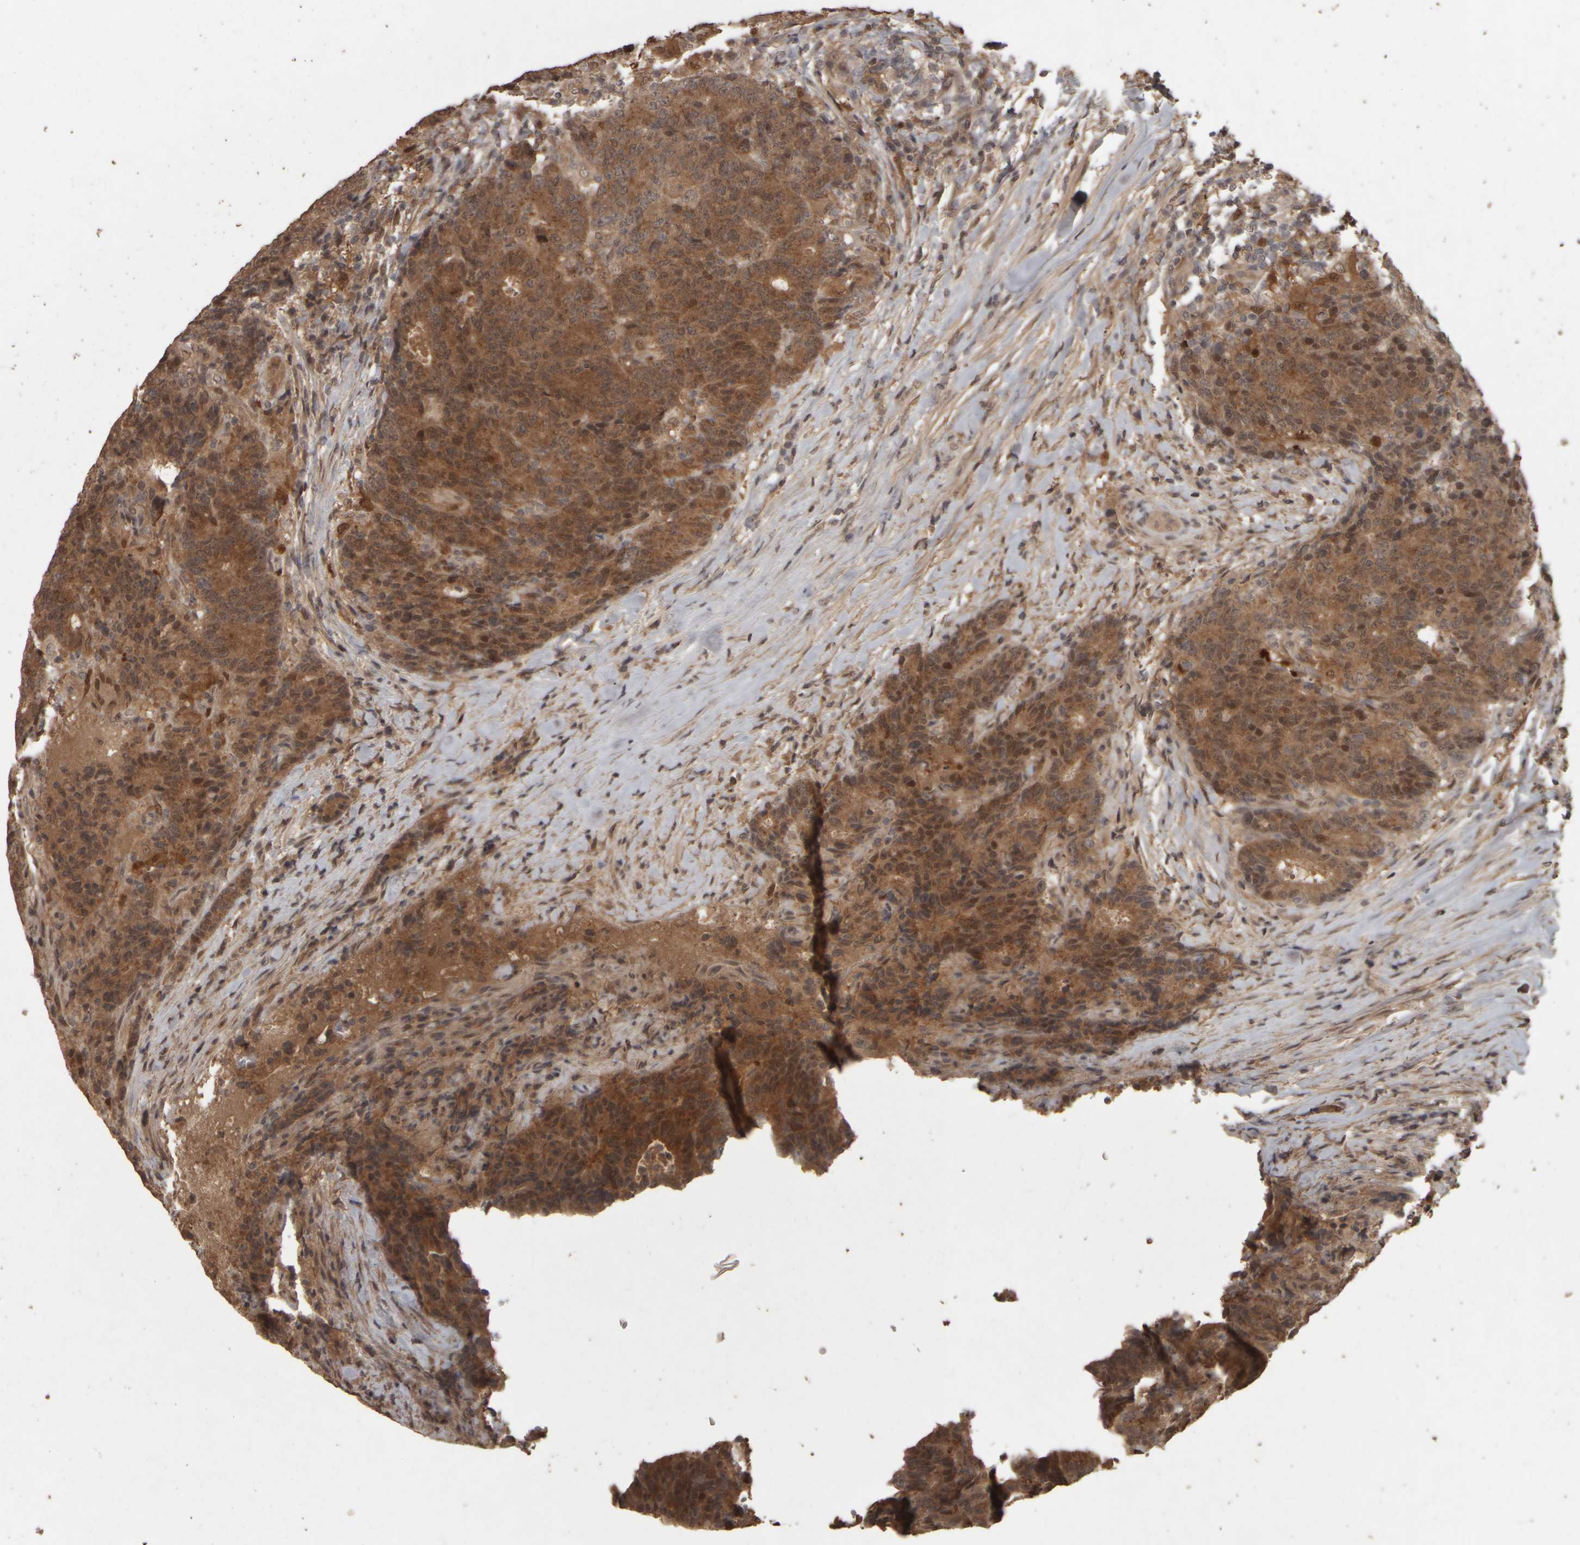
{"staining": {"intensity": "moderate", "quantity": ">75%", "location": "cytoplasmic/membranous"}, "tissue": "colorectal cancer", "cell_type": "Tumor cells", "image_type": "cancer", "snomed": [{"axis": "morphology", "description": "Normal tissue, NOS"}, {"axis": "morphology", "description": "Adenocarcinoma, NOS"}, {"axis": "topography", "description": "Colon"}], "caption": "A brown stain labels moderate cytoplasmic/membranous expression of a protein in human adenocarcinoma (colorectal) tumor cells.", "gene": "ACO1", "patient": {"sex": "female", "age": 75}}